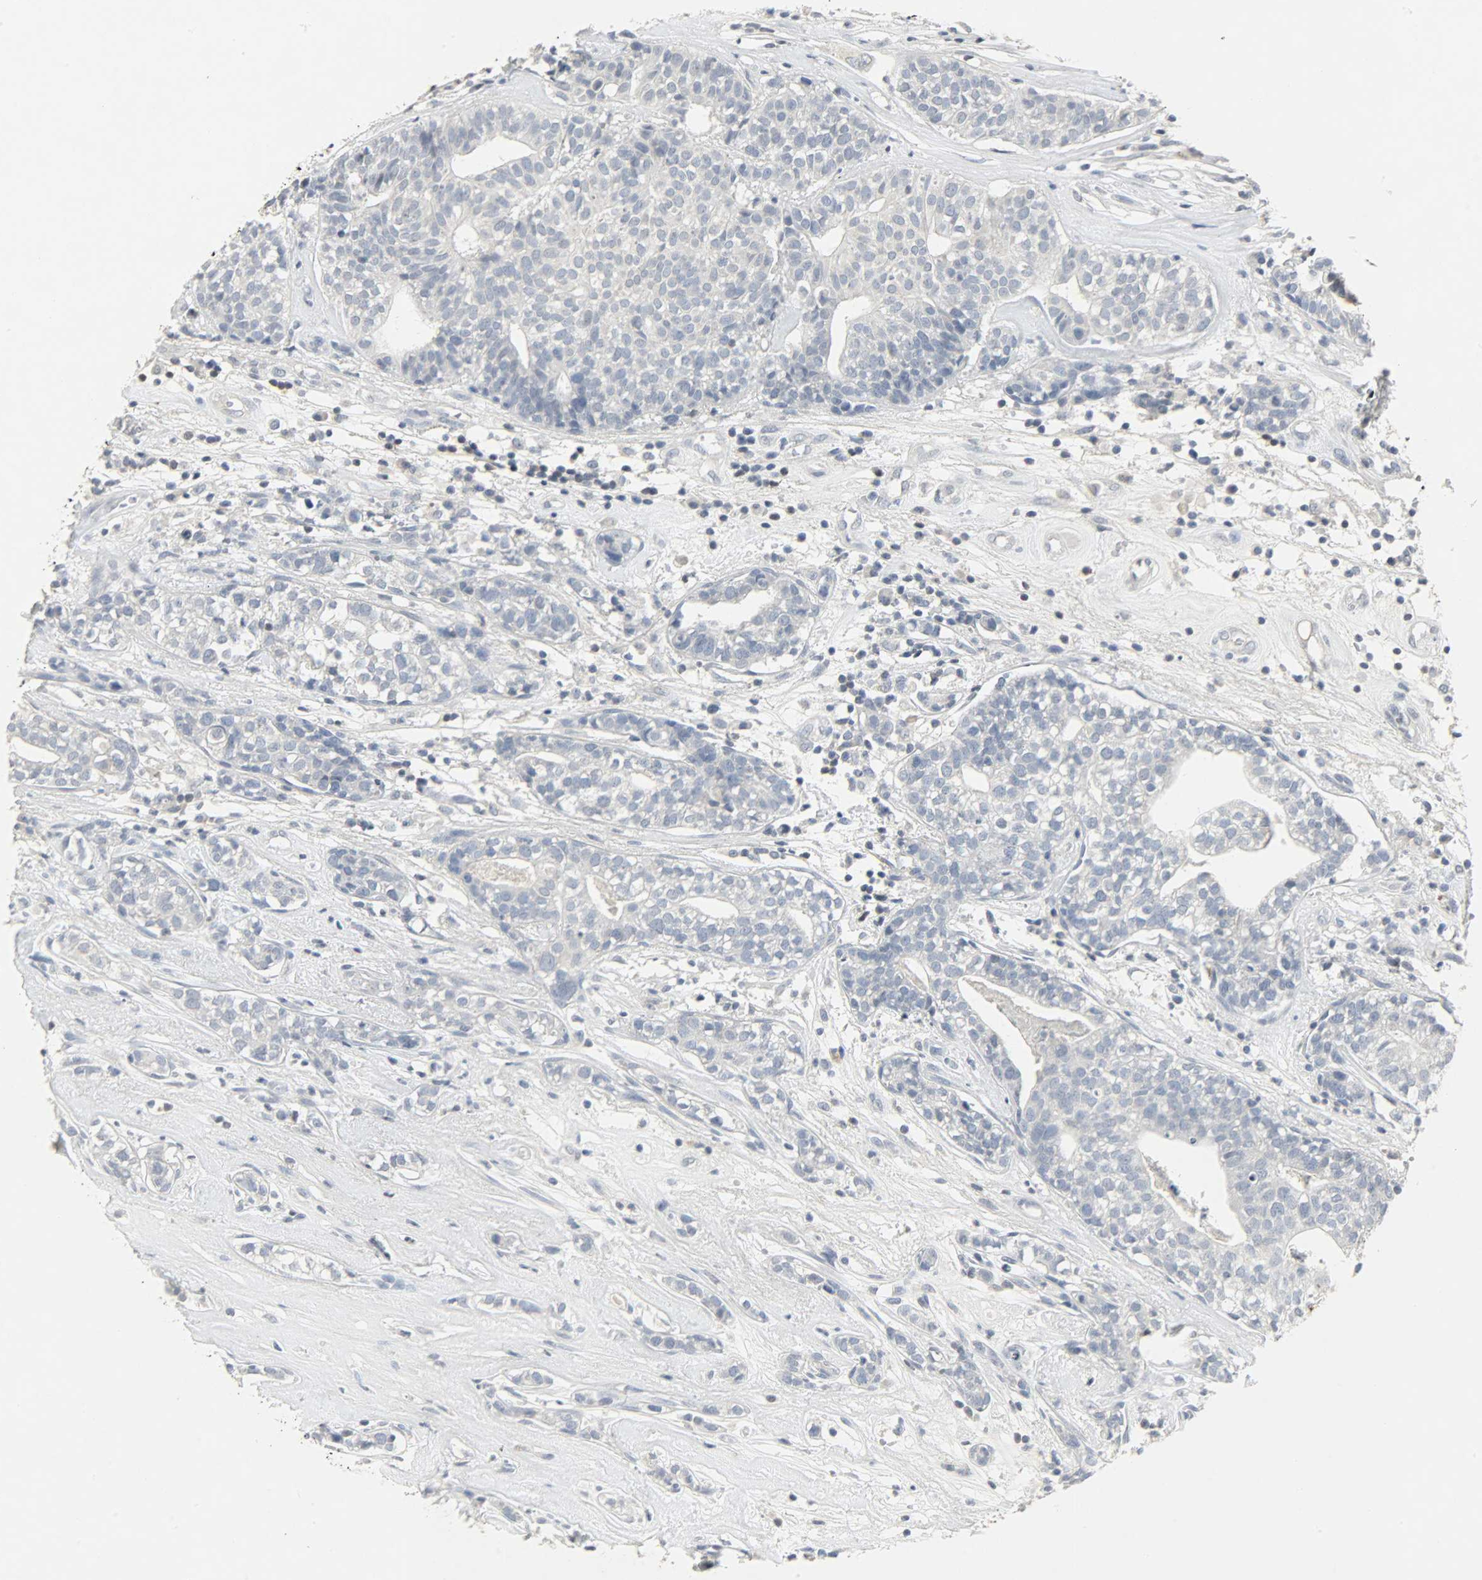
{"staining": {"intensity": "negative", "quantity": "none", "location": "none"}, "tissue": "head and neck cancer", "cell_type": "Tumor cells", "image_type": "cancer", "snomed": [{"axis": "morphology", "description": "Adenocarcinoma, NOS"}, {"axis": "topography", "description": "Salivary gland"}, {"axis": "topography", "description": "Head-Neck"}], "caption": "Immunohistochemical staining of head and neck adenocarcinoma demonstrates no significant positivity in tumor cells.", "gene": "CAMK4", "patient": {"sex": "female", "age": 65}}